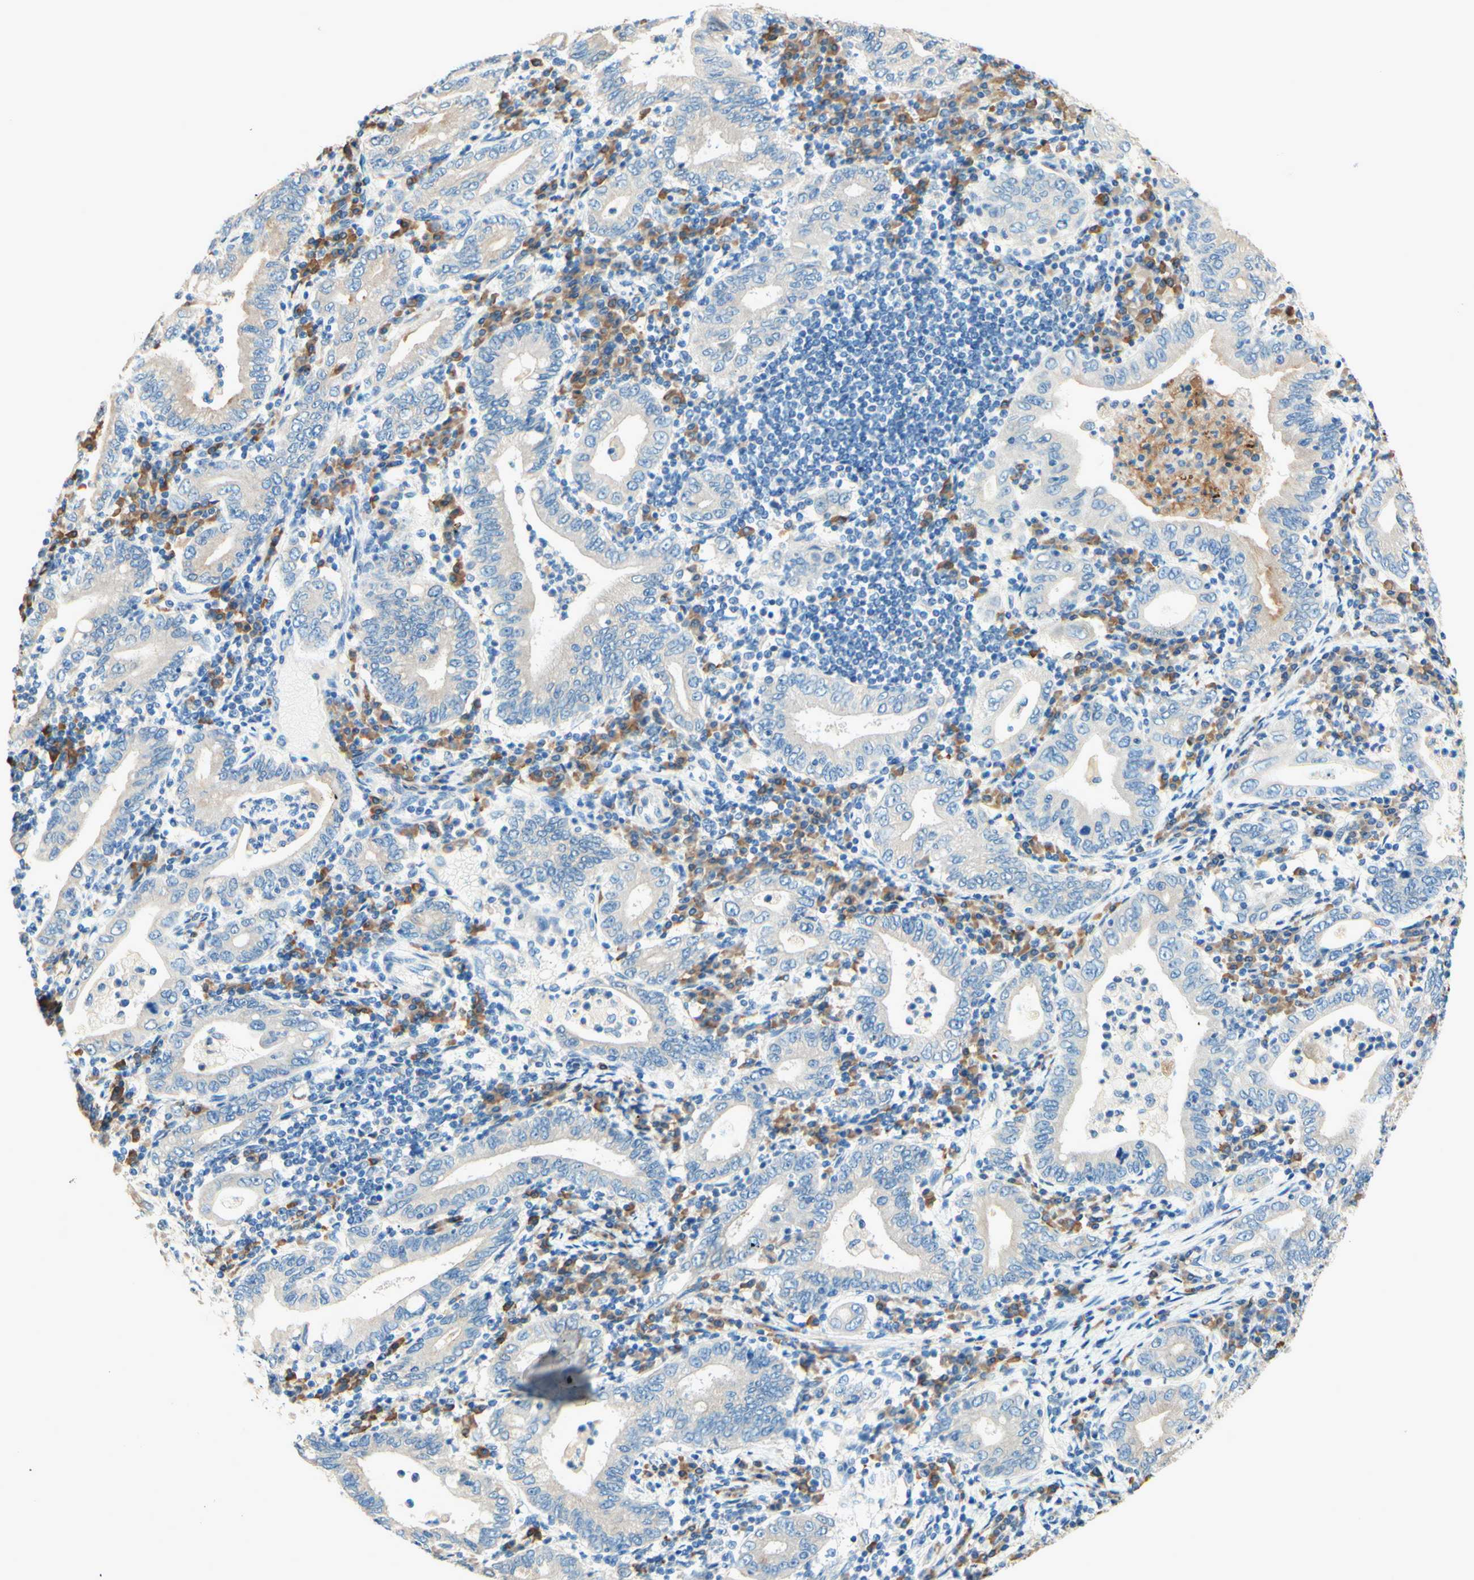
{"staining": {"intensity": "negative", "quantity": "none", "location": "none"}, "tissue": "stomach cancer", "cell_type": "Tumor cells", "image_type": "cancer", "snomed": [{"axis": "morphology", "description": "Normal tissue, NOS"}, {"axis": "morphology", "description": "Adenocarcinoma, NOS"}, {"axis": "topography", "description": "Esophagus"}, {"axis": "topography", "description": "Stomach, upper"}, {"axis": "topography", "description": "Peripheral nerve tissue"}], "caption": "Tumor cells are negative for brown protein staining in adenocarcinoma (stomach).", "gene": "PASD1", "patient": {"sex": "male", "age": 62}}